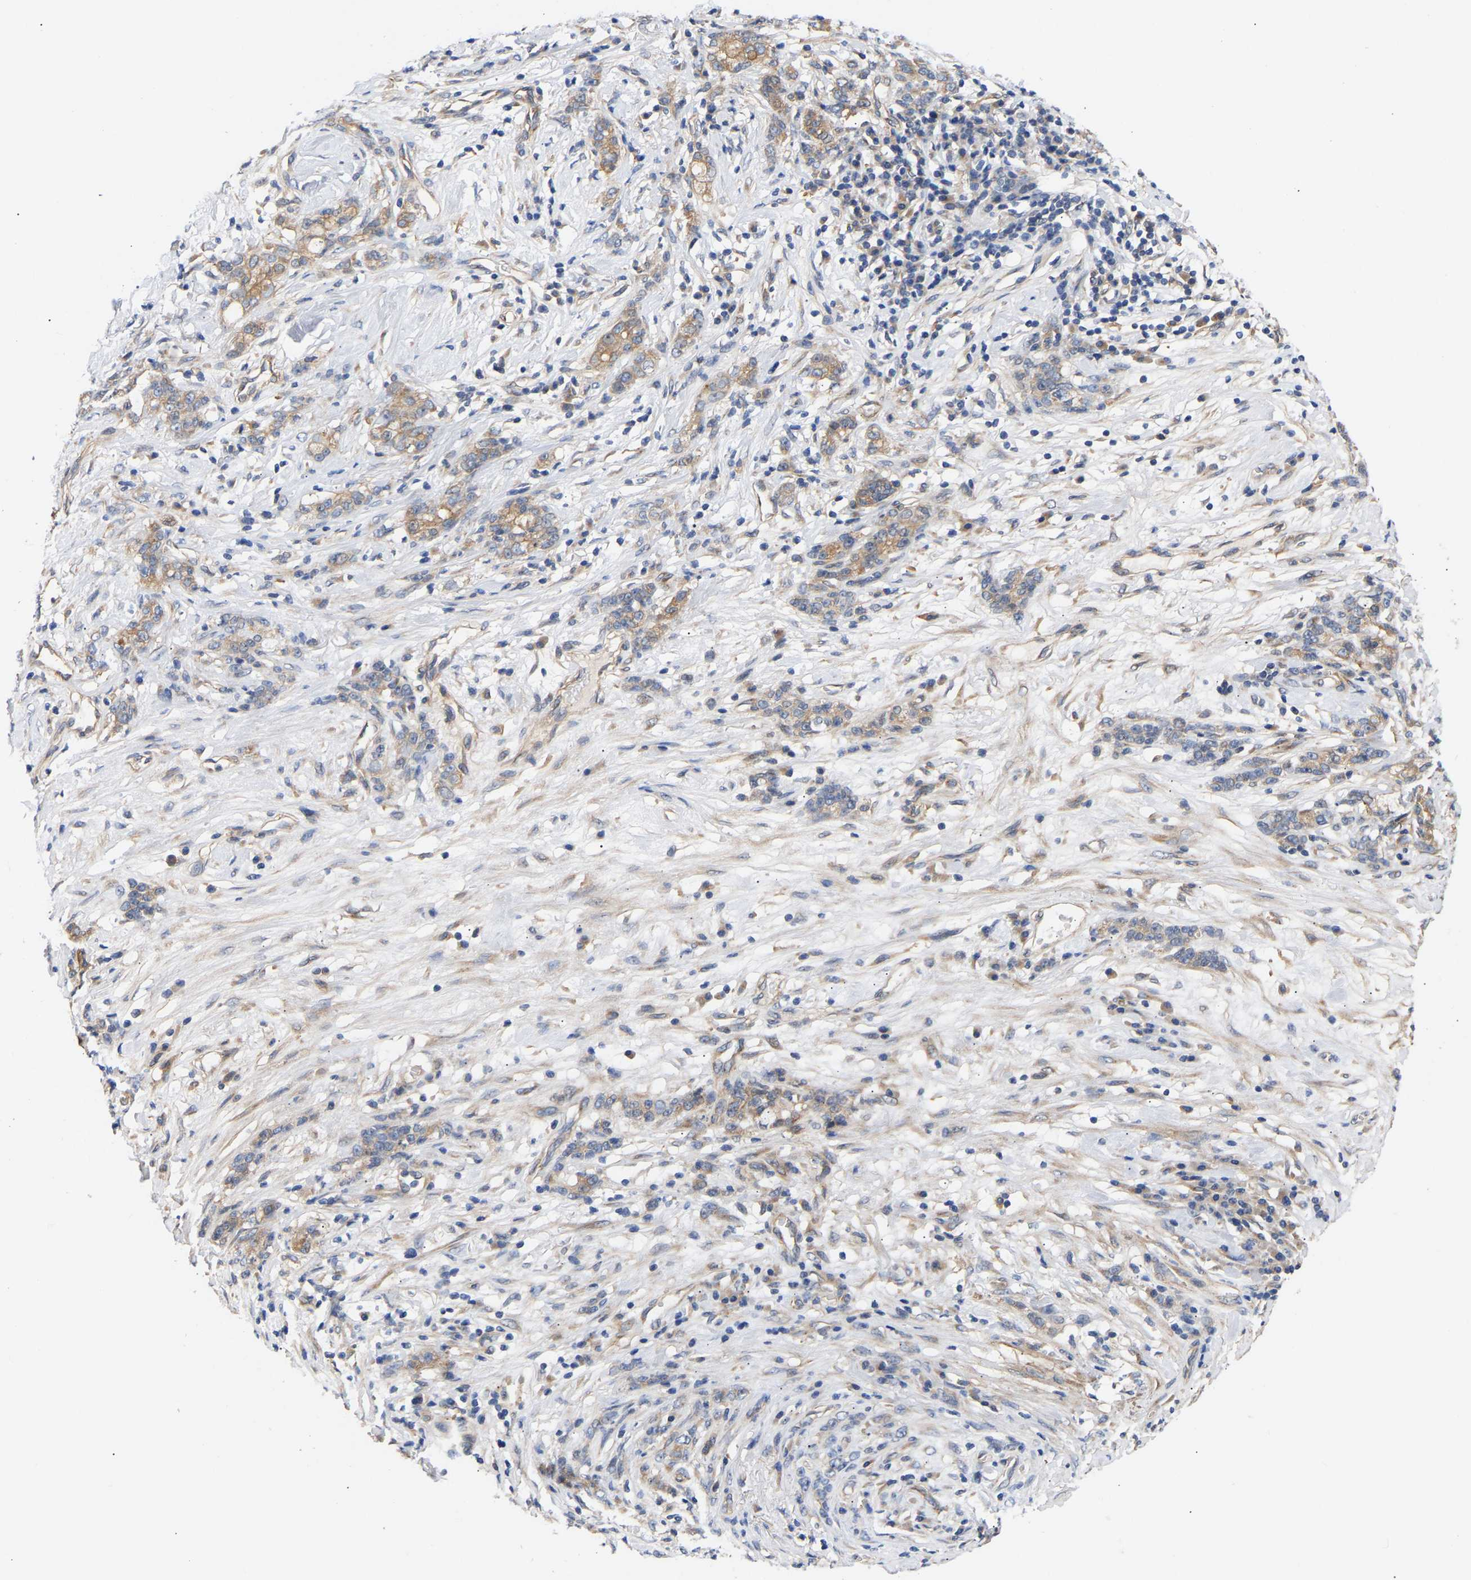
{"staining": {"intensity": "moderate", "quantity": "<25%", "location": "cytoplasmic/membranous"}, "tissue": "stomach cancer", "cell_type": "Tumor cells", "image_type": "cancer", "snomed": [{"axis": "morphology", "description": "Adenocarcinoma, NOS"}, {"axis": "topography", "description": "Stomach, lower"}], "caption": "This is a photomicrograph of immunohistochemistry staining of stomach cancer (adenocarcinoma), which shows moderate expression in the cytoplasmic/membranous of tumor cells.", "gene": "KASH5", "patient": {"sex": "male", "age": 88}}